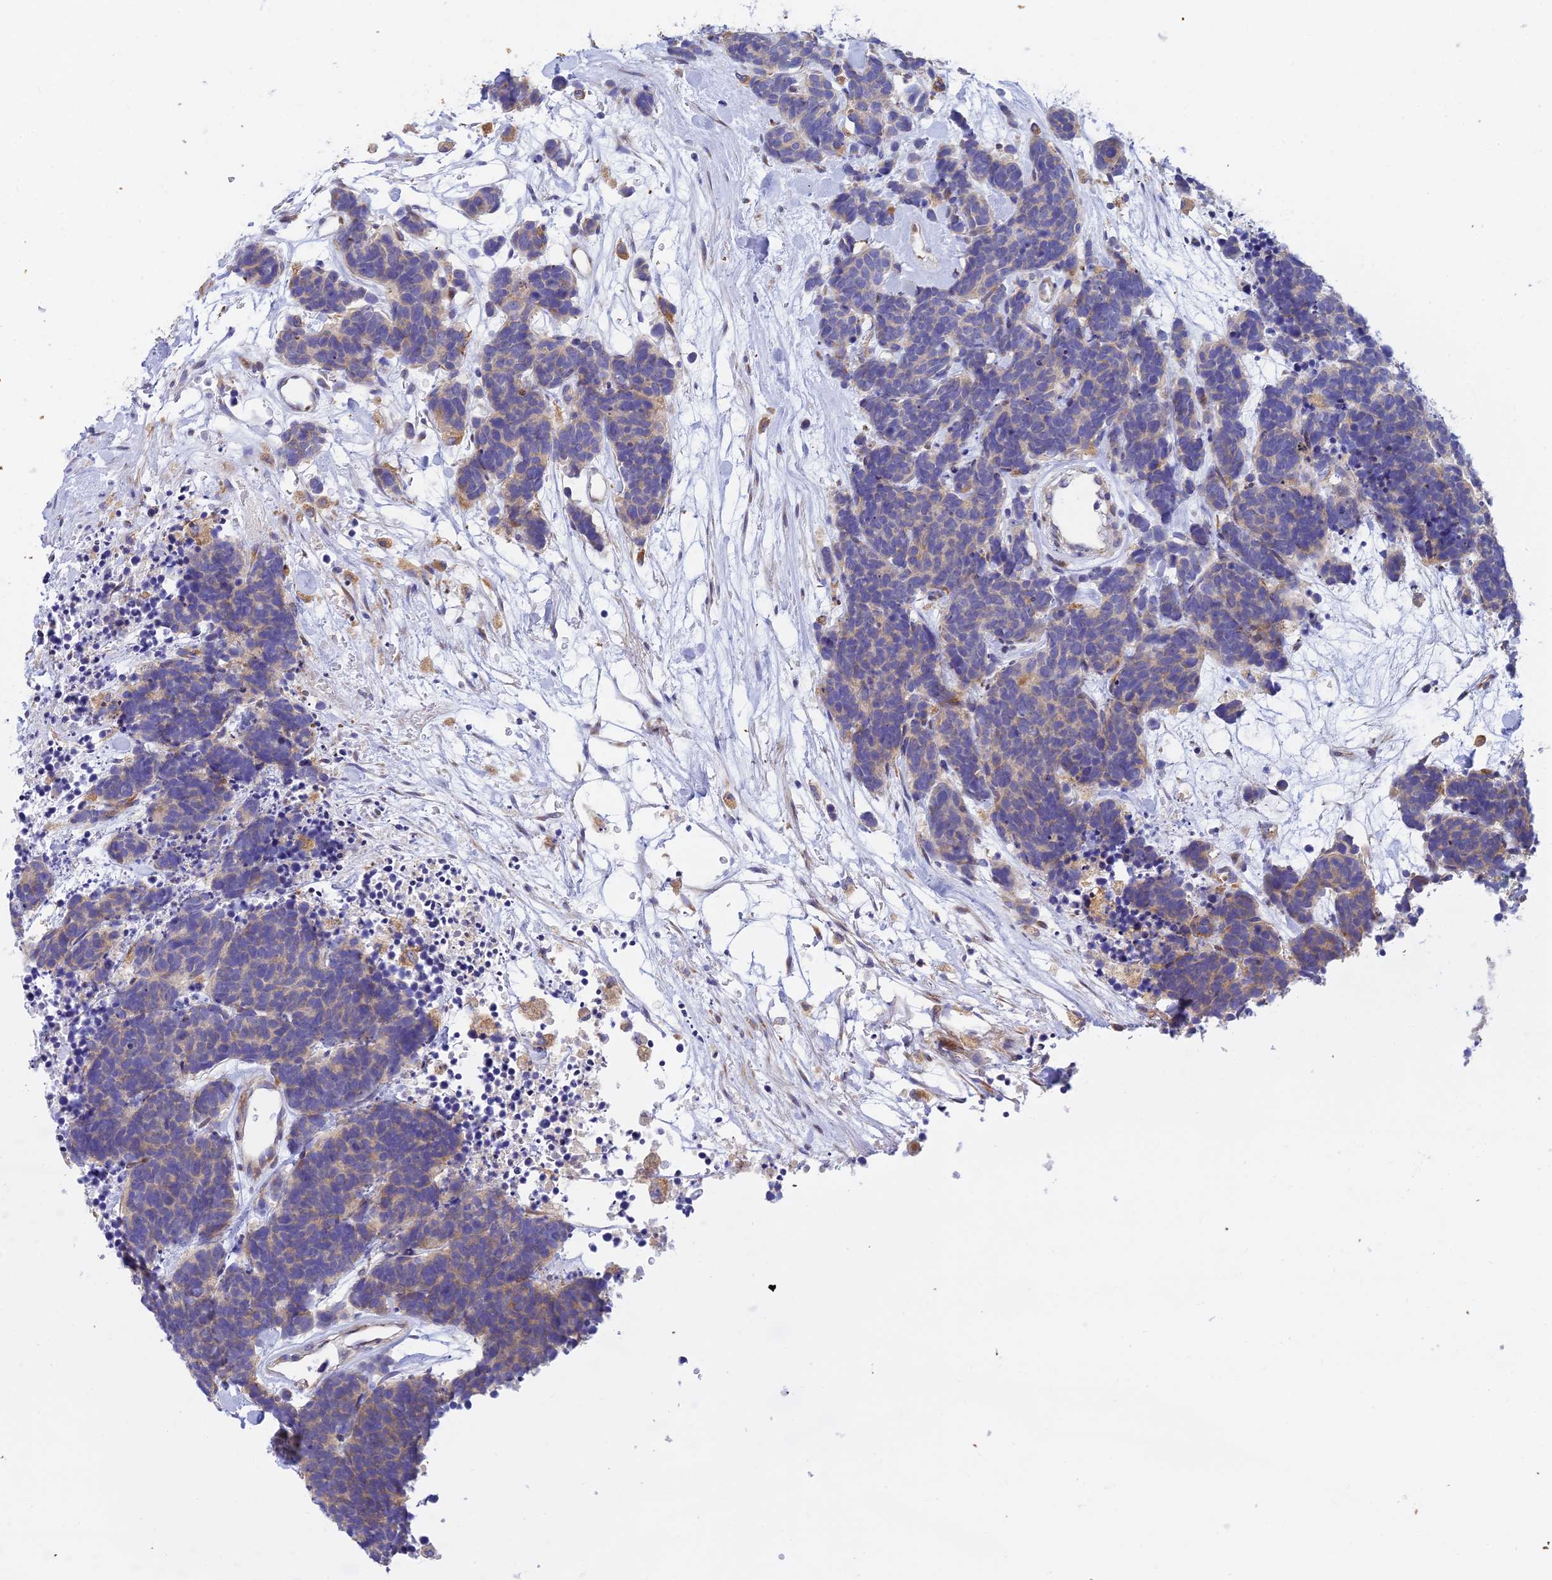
{"staining": {"intensity": "weak", "quantity": "<25%", "location": "cytoplasmic/membranous"}, "tissue": "carcinoid", "cell_type": "Tumor cells", "image_type": "cancer", "snomed": [{"axis": "morphology", "description": "Carcinoma, NOS"}, {"axis": "morphology", "description": "Carcinoid, malignant, NOS"}, {"axis": "topography", "description": "Urinary bladder"}], "caption": "This photomicrograph is of carcinoma stained with immunohistochemistry (IHC) to label a protein in brown with the nuclei are counter-stained blue. There is no staining in tumor cells. The staining was performed using DAB to visualize the protein expression in brown, while the nuclei were stained in blue with hematoxylin (Magnification: 20x).", "gene": "CLCN7", "patient": {"sex": "male", "age": 57}}